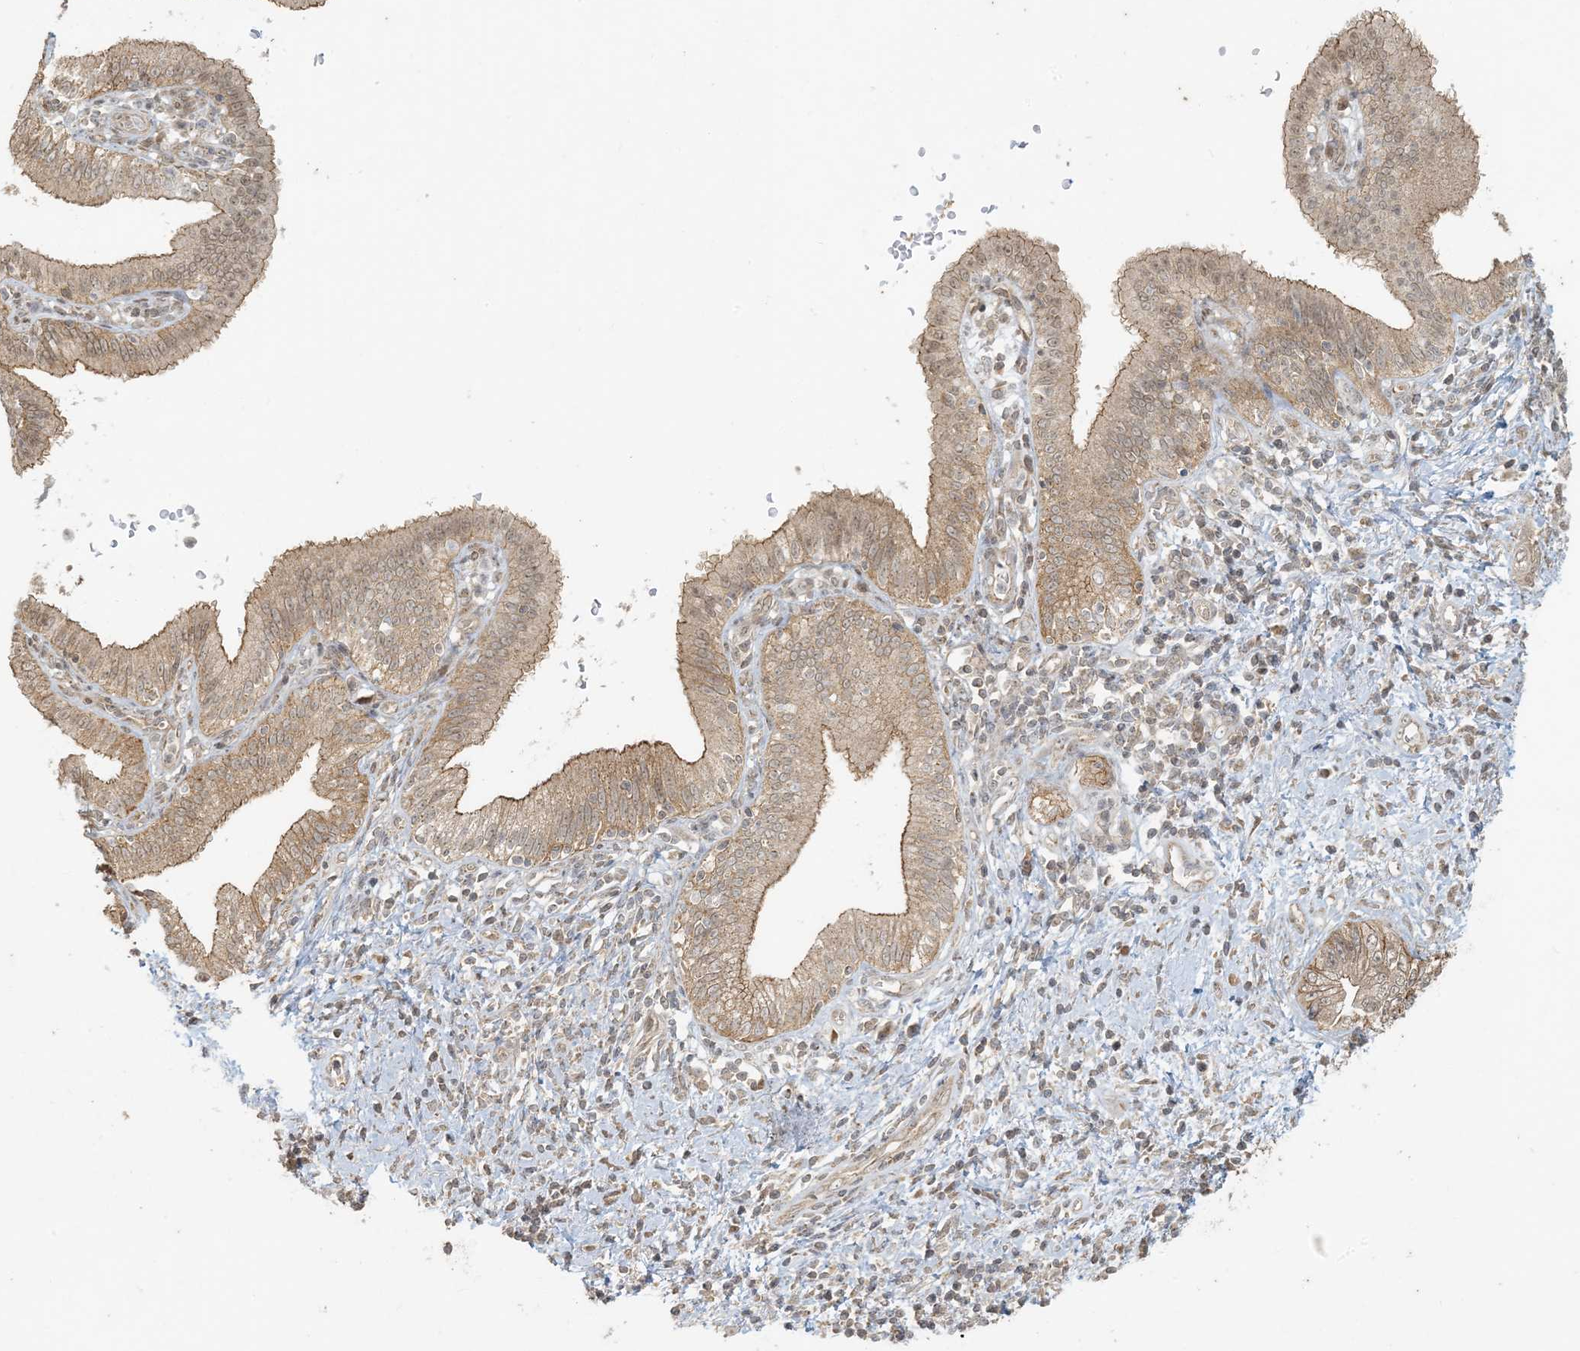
{"staining": {"intensity": "moderate", "quantity": ">75%", "location": "cytoplasmic/membranous,nuclear"}, "tissue": "pancreatic cancer", "cell_type": "Tumor cells", "image_type": "cancer", "snomed": [{"axis": "morphology", "description": "Adenocarcinoma, NOS"}, {"axis": "topography", "description": "Pancreas"}], "caption": "Moderate cytoplasmic/membranous and nuclear protein staining is present in about >75% of tumor cells in pancreatic adenocarcinoma. (Brightfield microscopy of DAB IHC at high magnification).", "gene": "BCORL1", "patient": {"sex": "female", "age": 73}}